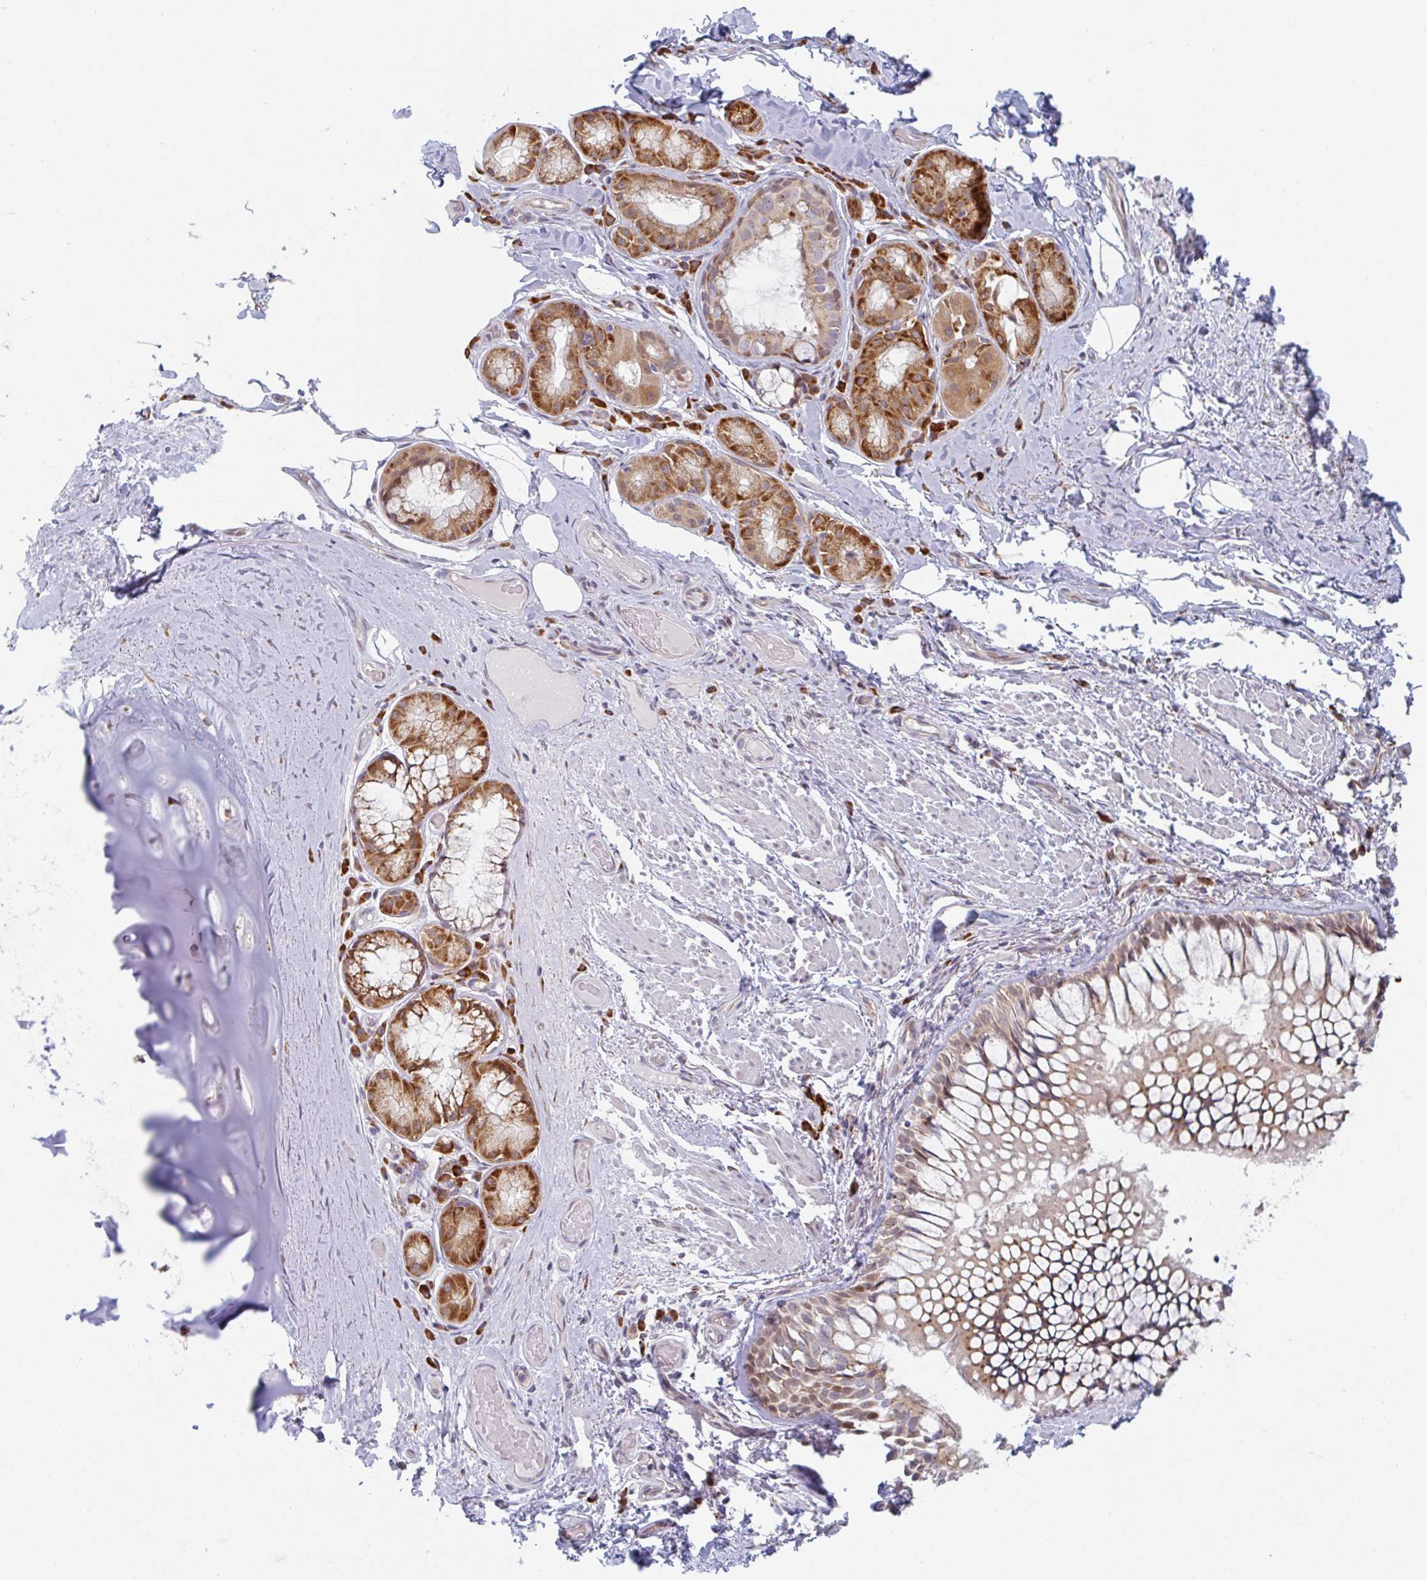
{"staining": {"intensity": "negative", "quantity": "none", "location": "none"}, "tissue": "adipose tissue", "cell_type": "Adipocytes", "image_type": "normal", "snomed": [{"axis": "morphology", "description": "Normal tissue, NOS"}, {"axis": "topography", "description": "Cartilage tissue"}, {"axis": "topography", "description": "Bronchus"}], "caption": "Adipocytes are negative for brown protein staining in benign adipose tissue. The staining was performed using DAB (3,3'-diaminobenzidine) to visualize the protein expression in brown, while the nuclei were stained in blue with hematoxylin (Magnification: 20x).", "gene": "TRAPPC10", "patient": {"sex": "male", "age": 64}}